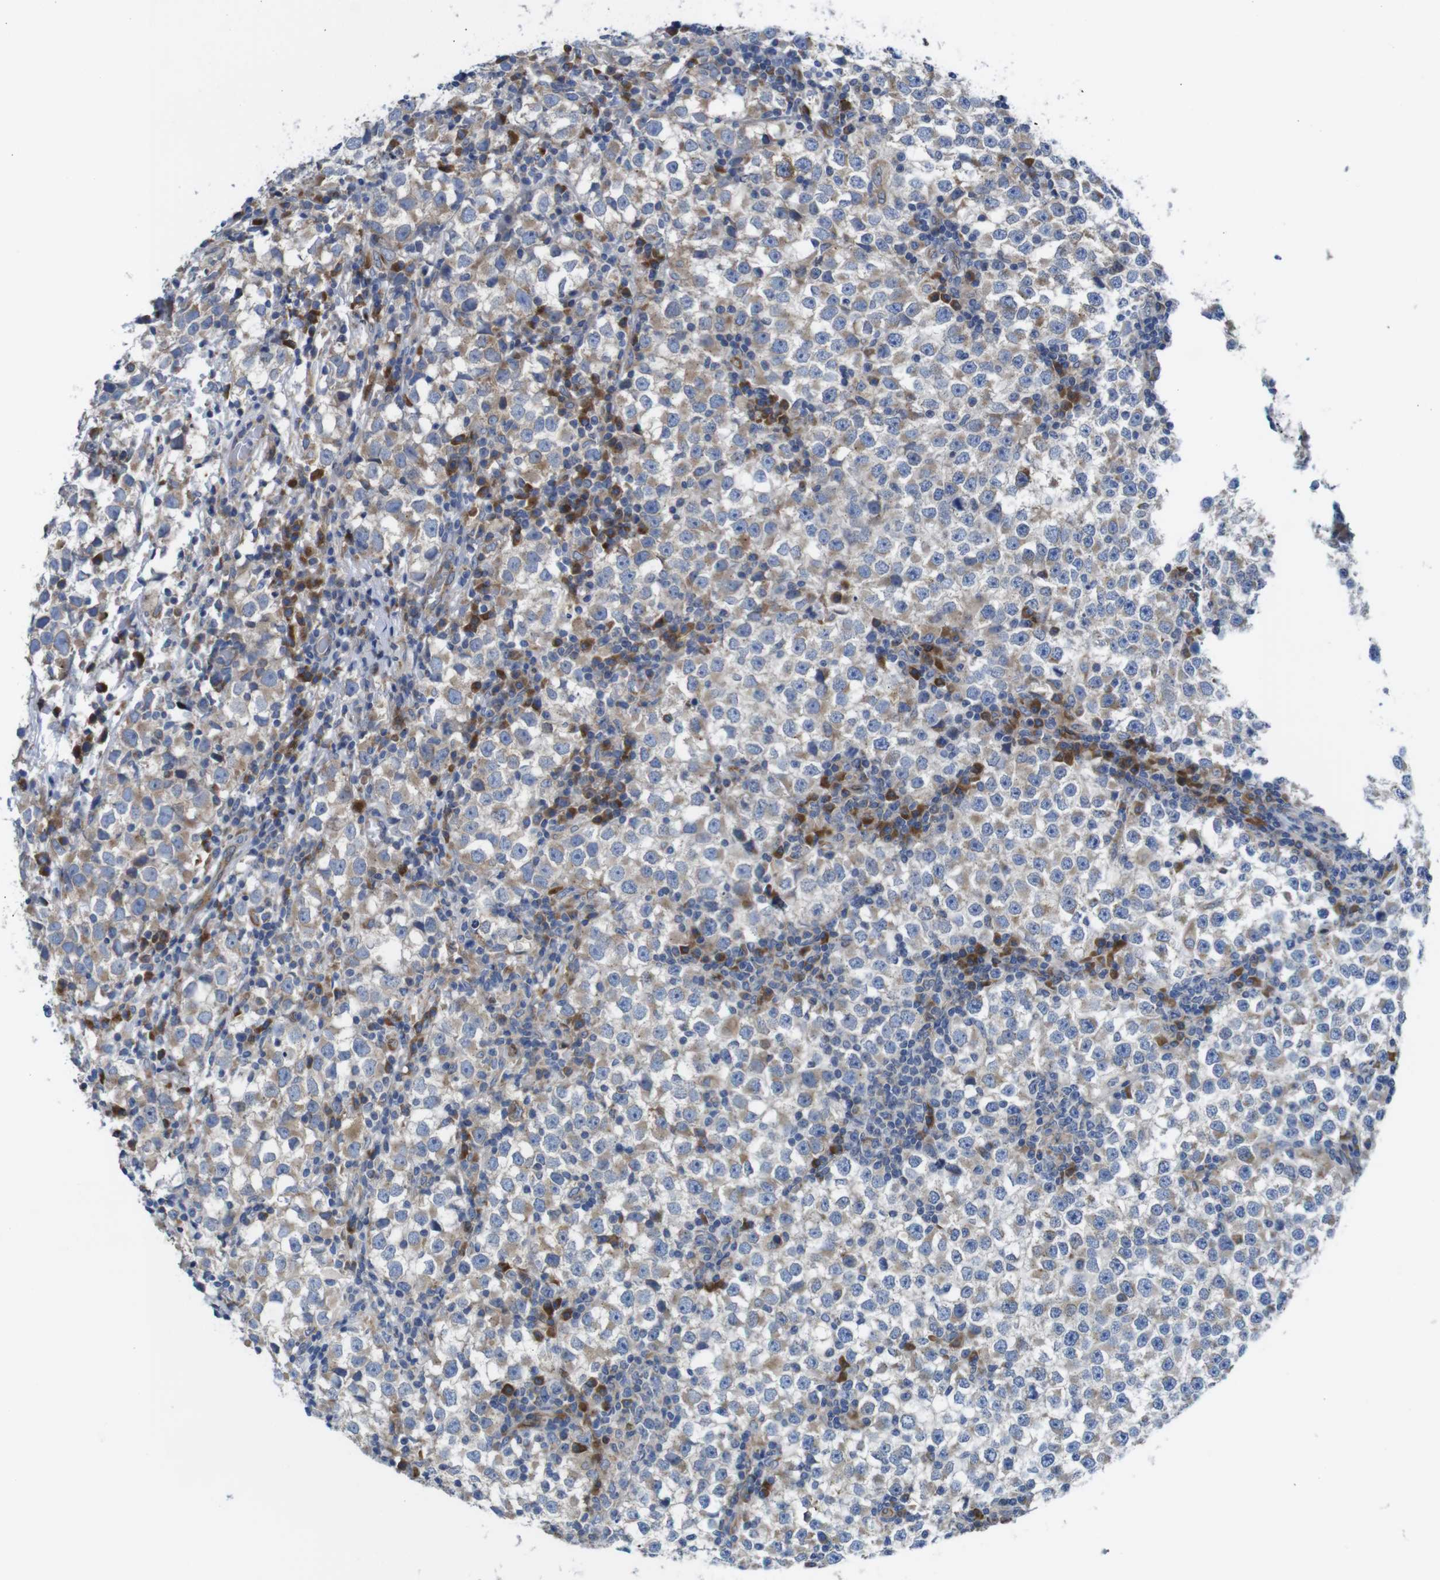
{"staining": {"intensity": "weak", "quantity": "25%-75%", "location": "cytoplasmic/membranous"}, "tissue": "testis cancer", "cell_type": "Tumor cells", "image_type": "cancer", "snomed": [{"axis": "morphology", "description": "Seminoma, NOS"}, {"axis": "topography", "description": "Testis"}], "caption": "Protein staining by immunohistochemistry (IHC) reveals weak cytoplasmic/membranous staining in approximately 25%-75% of tumor cells in testis seminoma.", "gene": "DDRGK1", "patient": {"sex": "male", "age": 65}}